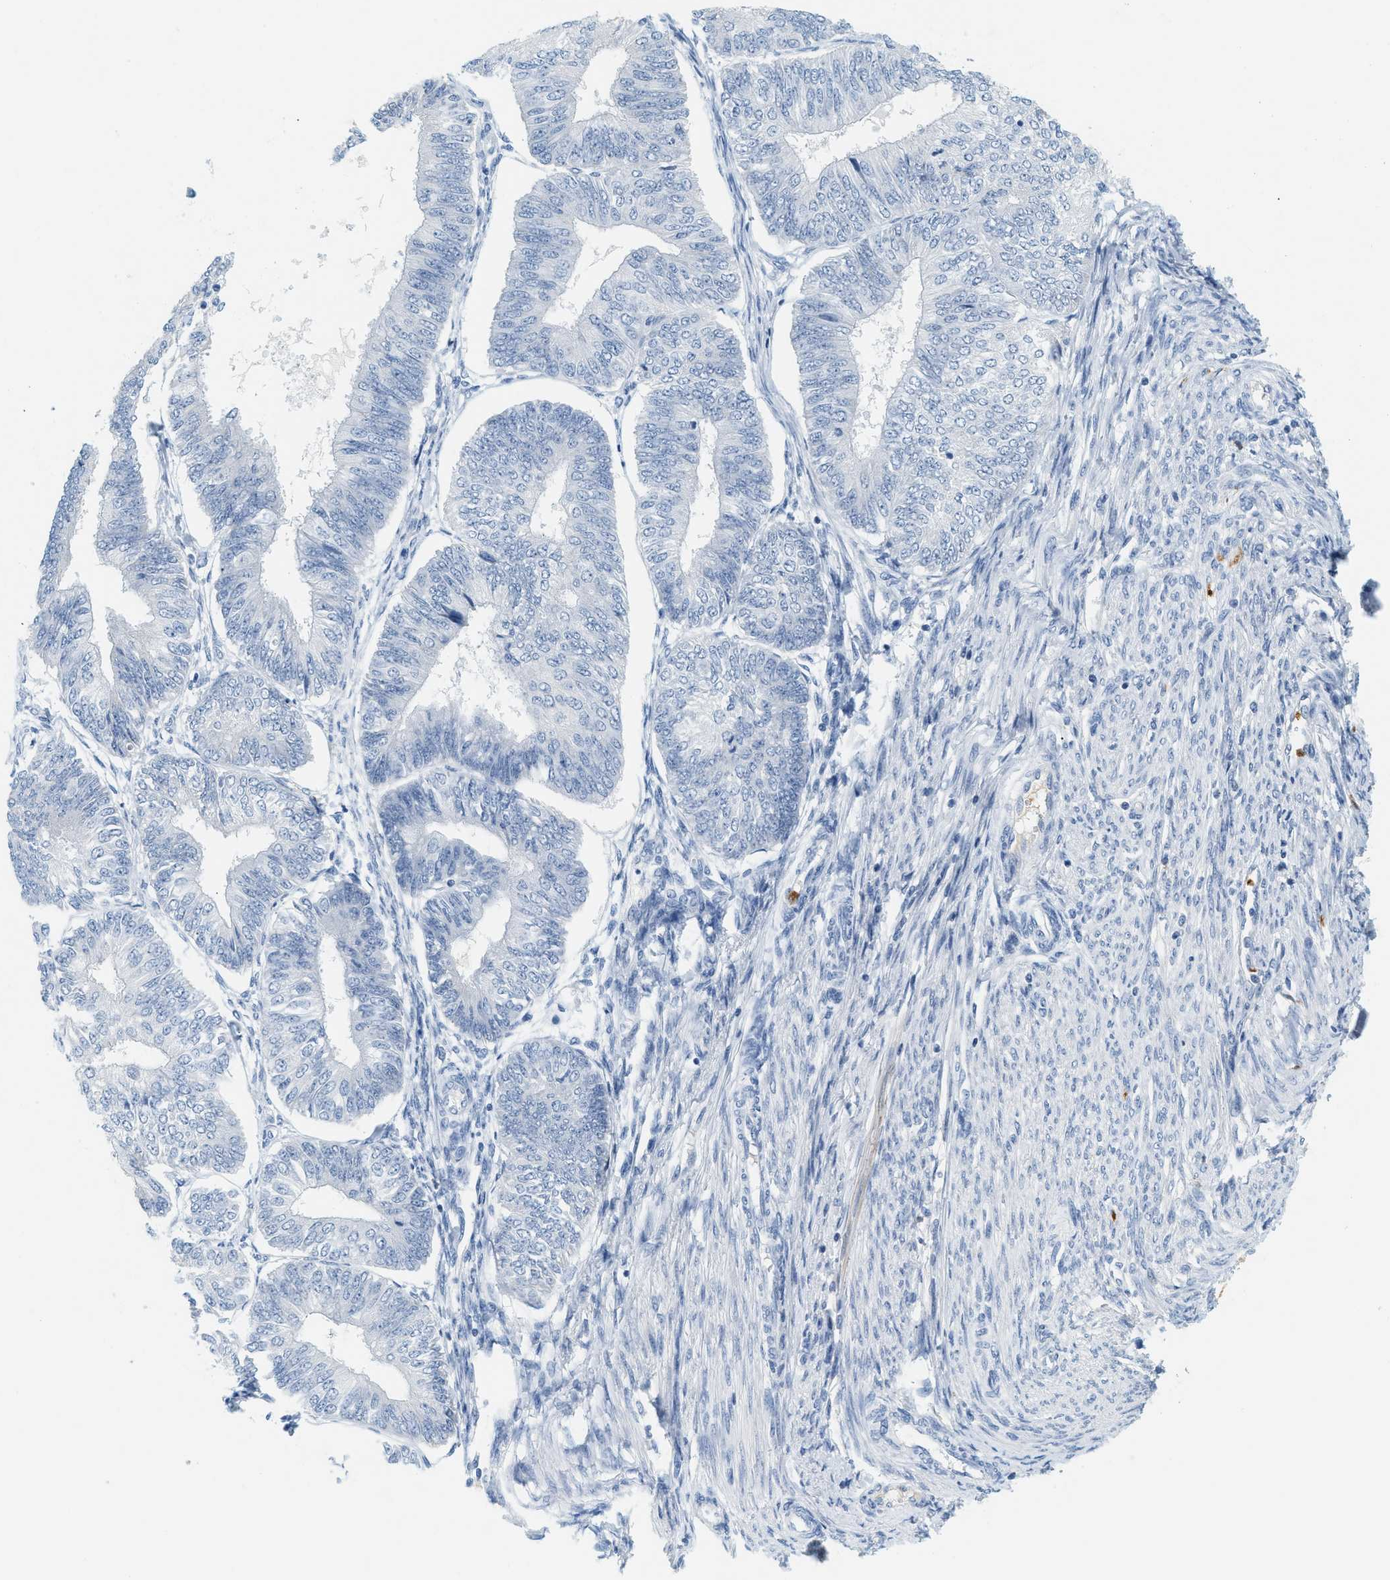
{"staining": {"intensity": "negative", "quantity": "none", "location": "none"}, "tissue": "endometrial cancer", "cell_type": "Tumor cells", "image_type": "cancer", "snomed": [{"axis": "morphology", "description": "Adenocarcinoma, NOS"}, {"axis": "topography", "description": "Endometrium"}], "caption": "The IHC image has no significant expression in tumor cells of endometrial cancer tissue.", "gene": "LCN2", "patient": {"sex": "female", "age": 58}}